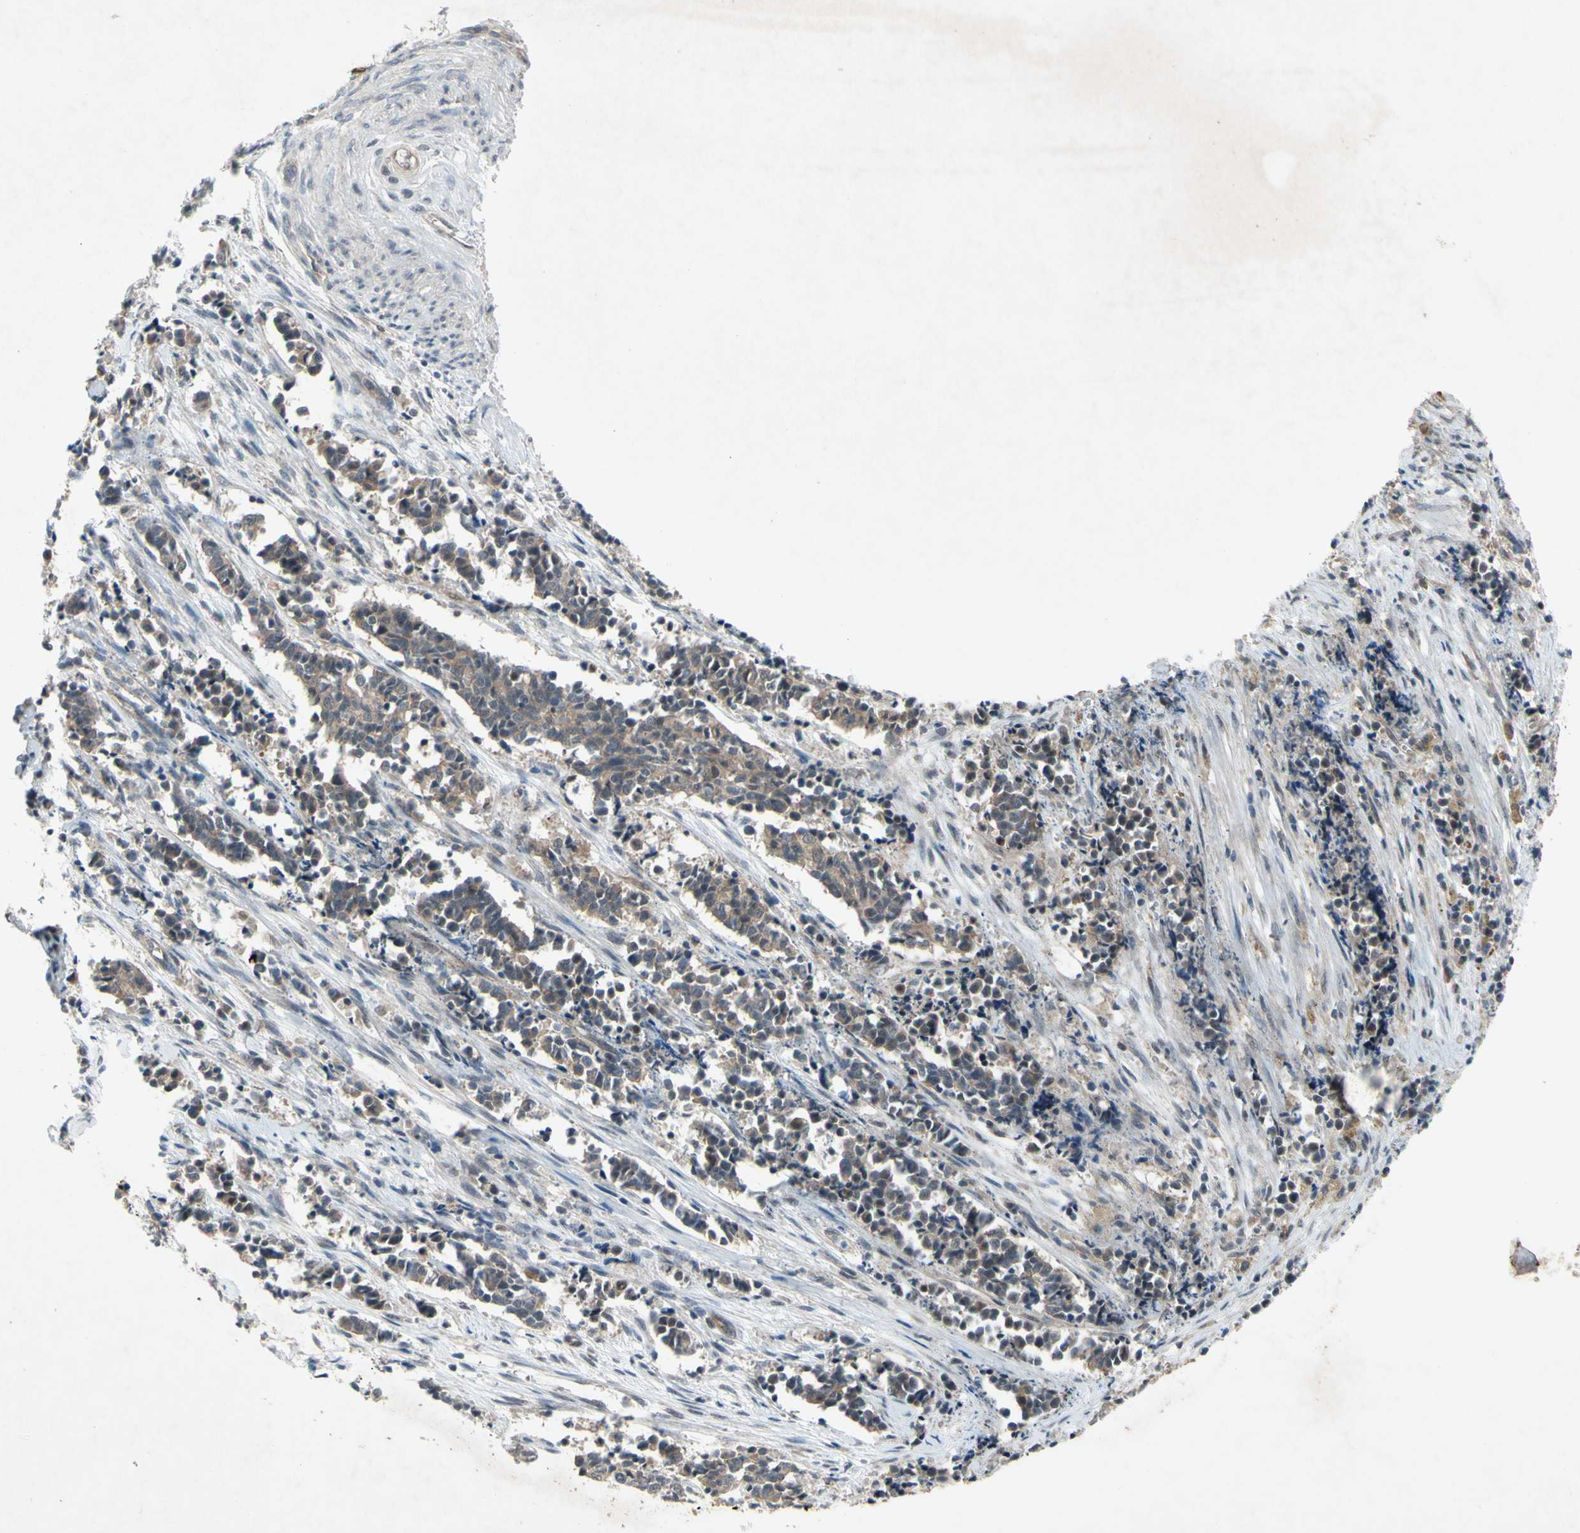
{"staining": {"intensity": "weak", "quantity": "25%-75%", "location": "cytoplasmic/membranous"}, "tissue": "cervical cancer", "cell_type": "Tumor cells", "image_type": "cancer", "snomed": [{"axis": "morphology", "description": "Normal tissue, NOS"}, {"axis": "morphology", "description": "Squamous cell carcinoma, NOS"}, {"axis": "topography", "description": "Cervix"}], "caption": "High-magnification brightfield microscopy of cervical cancer (squamous cell carcinoma) stained with DAB (3,3'-diaminobenzidine) (brown) and counterstained with hematoxylin (blue). tumor cells exhibit weak cytoplasmic/membranous positivity is identified in approximately25%-75% of cells.", "gene": "TRDMT1", "patient": {"sex": "female", "age": 35}}